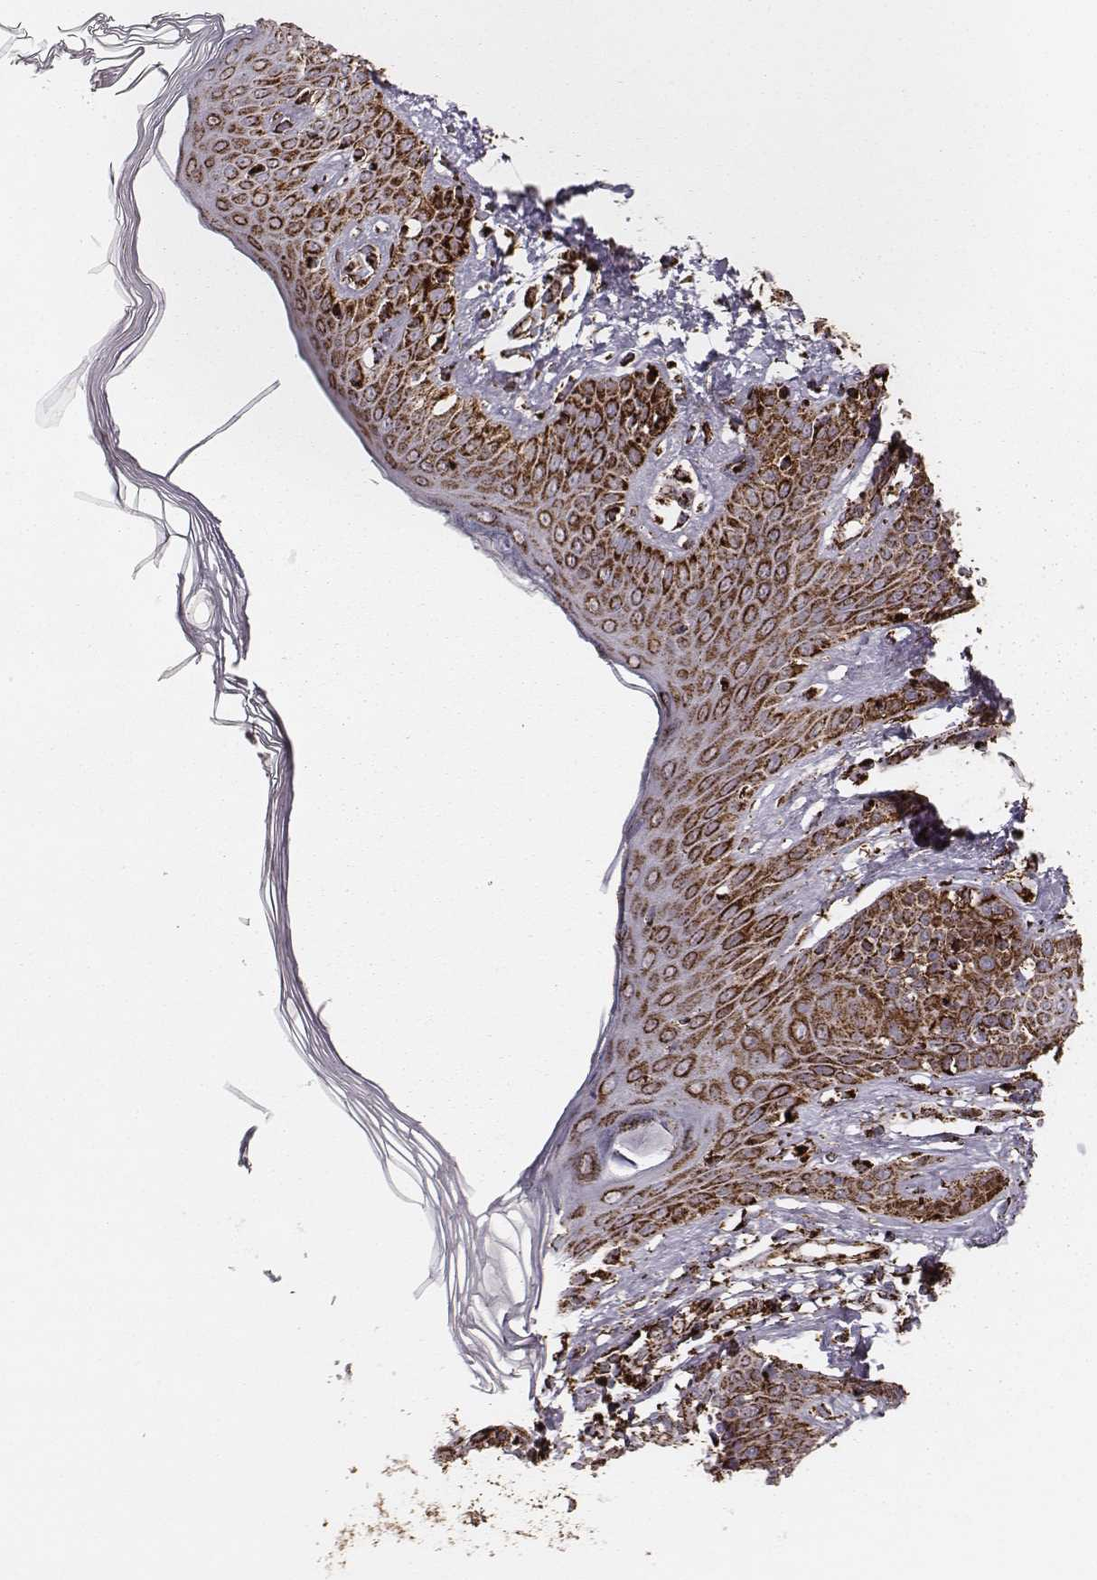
{"staining": {"intensity": "strong", "quantity": ">75%", "location": "cytoplasmic/membranous"}, "tissue": "skin cancer", "cell_type": "Tumor cells", "image_type": "cancer", "snomed": [{"axis": "morphology", "description": "Basal cell carcinoma"}, {"axis": "topography", "description": "Skin"}], "caption": "The immunohistochemical stain highlights strong cytoplasmic/membranous staining in tumor cells of skin cancer (basal cell carcinoma) tissue.", "gene": "TUFM", "patient": {"sex": "male", "age": 85}}